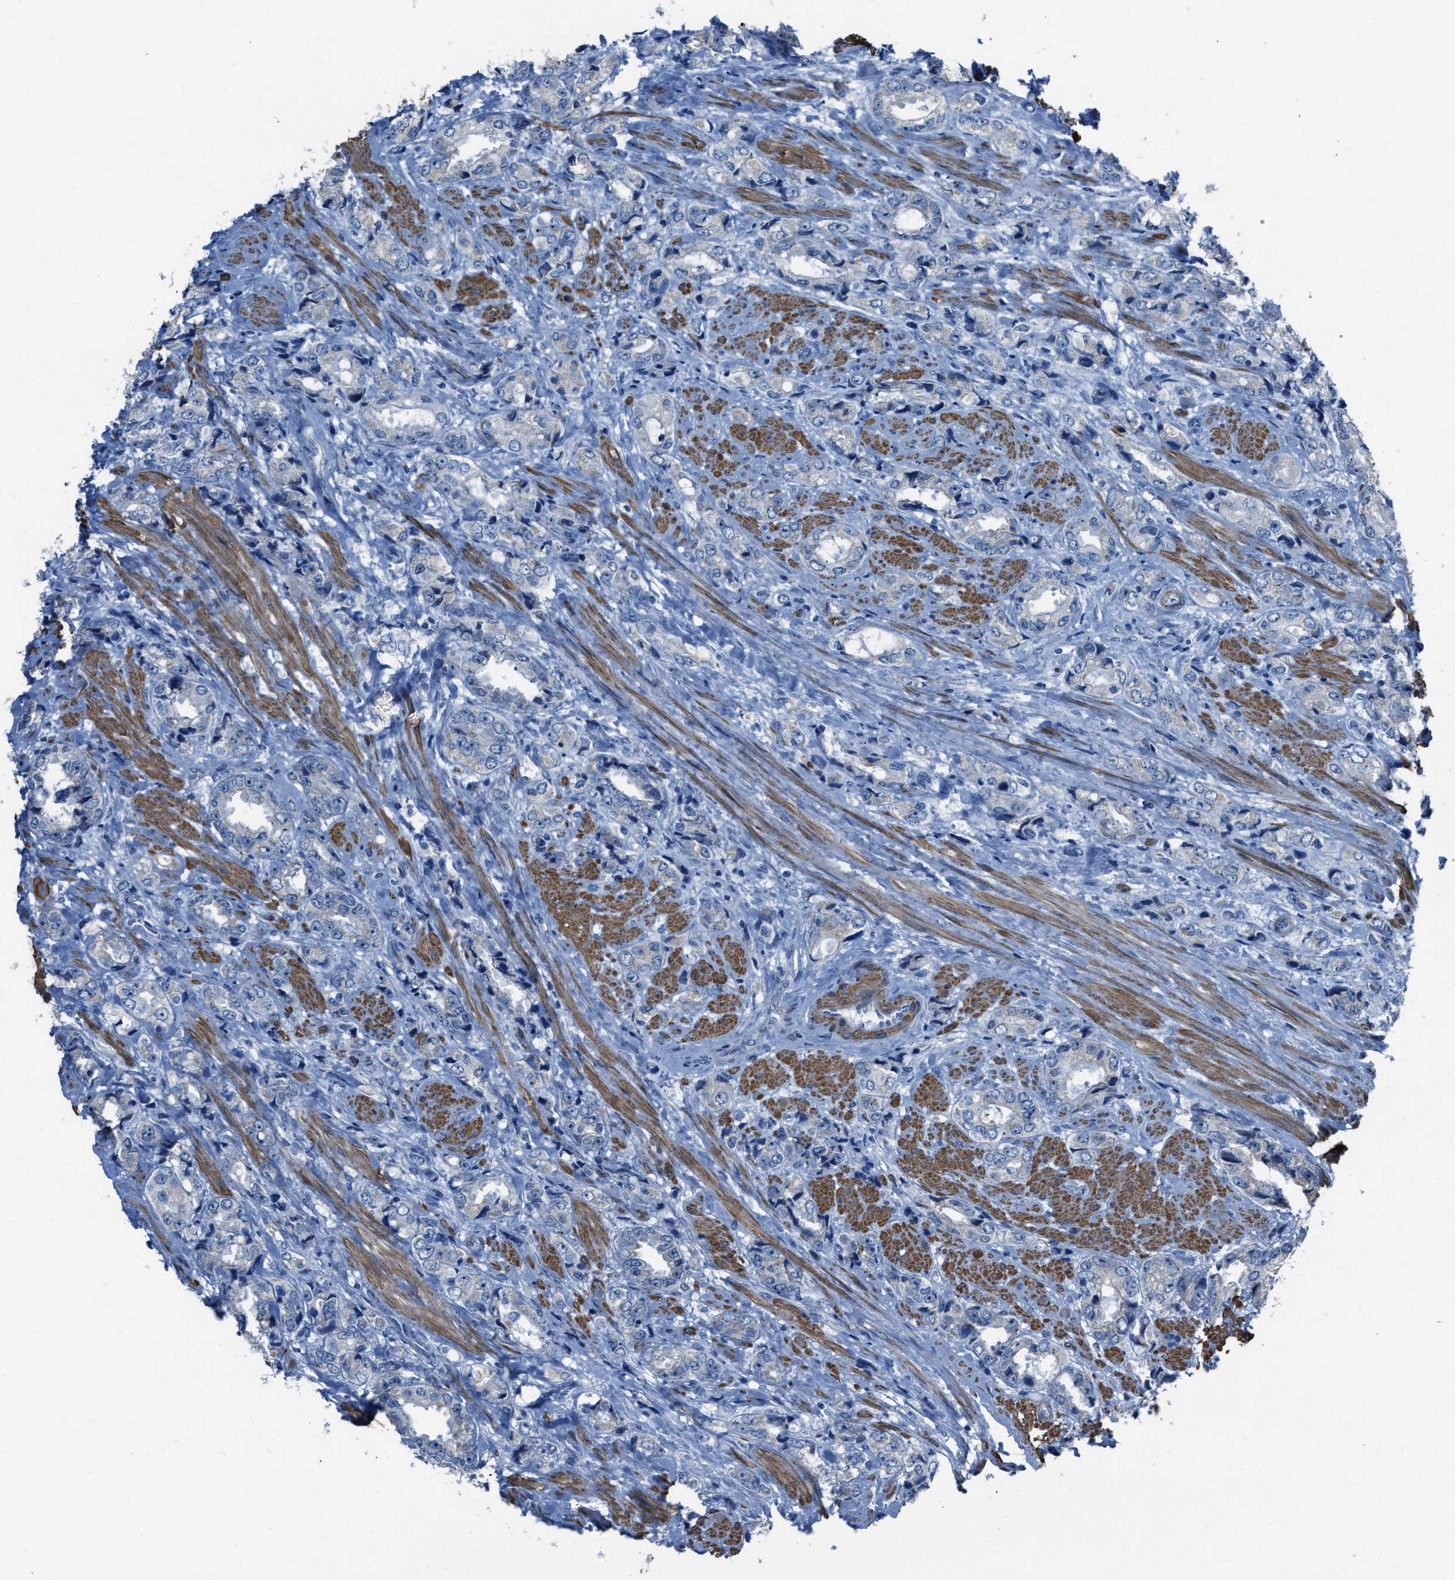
{"staining": {"intensity": "negative", "quantity": "none", "location": "none"}, "tissue": "prostate cancer", "cell_type": "Tumor cells", "image_type": "cancer", "snomed": [{"axis": "morphology", "description": "Adenocarcinoma, High grade"}, {"axis": "topography", "description": "Prostate"}], "caption": "Histopathology image shows no significant protein staining in tumor cells of high-grade adenocarcinoma (prostate). (DAB IHC, high magnification).", "gene": "SPATC1L", "patient": {"sex": "male", "age": 61}}